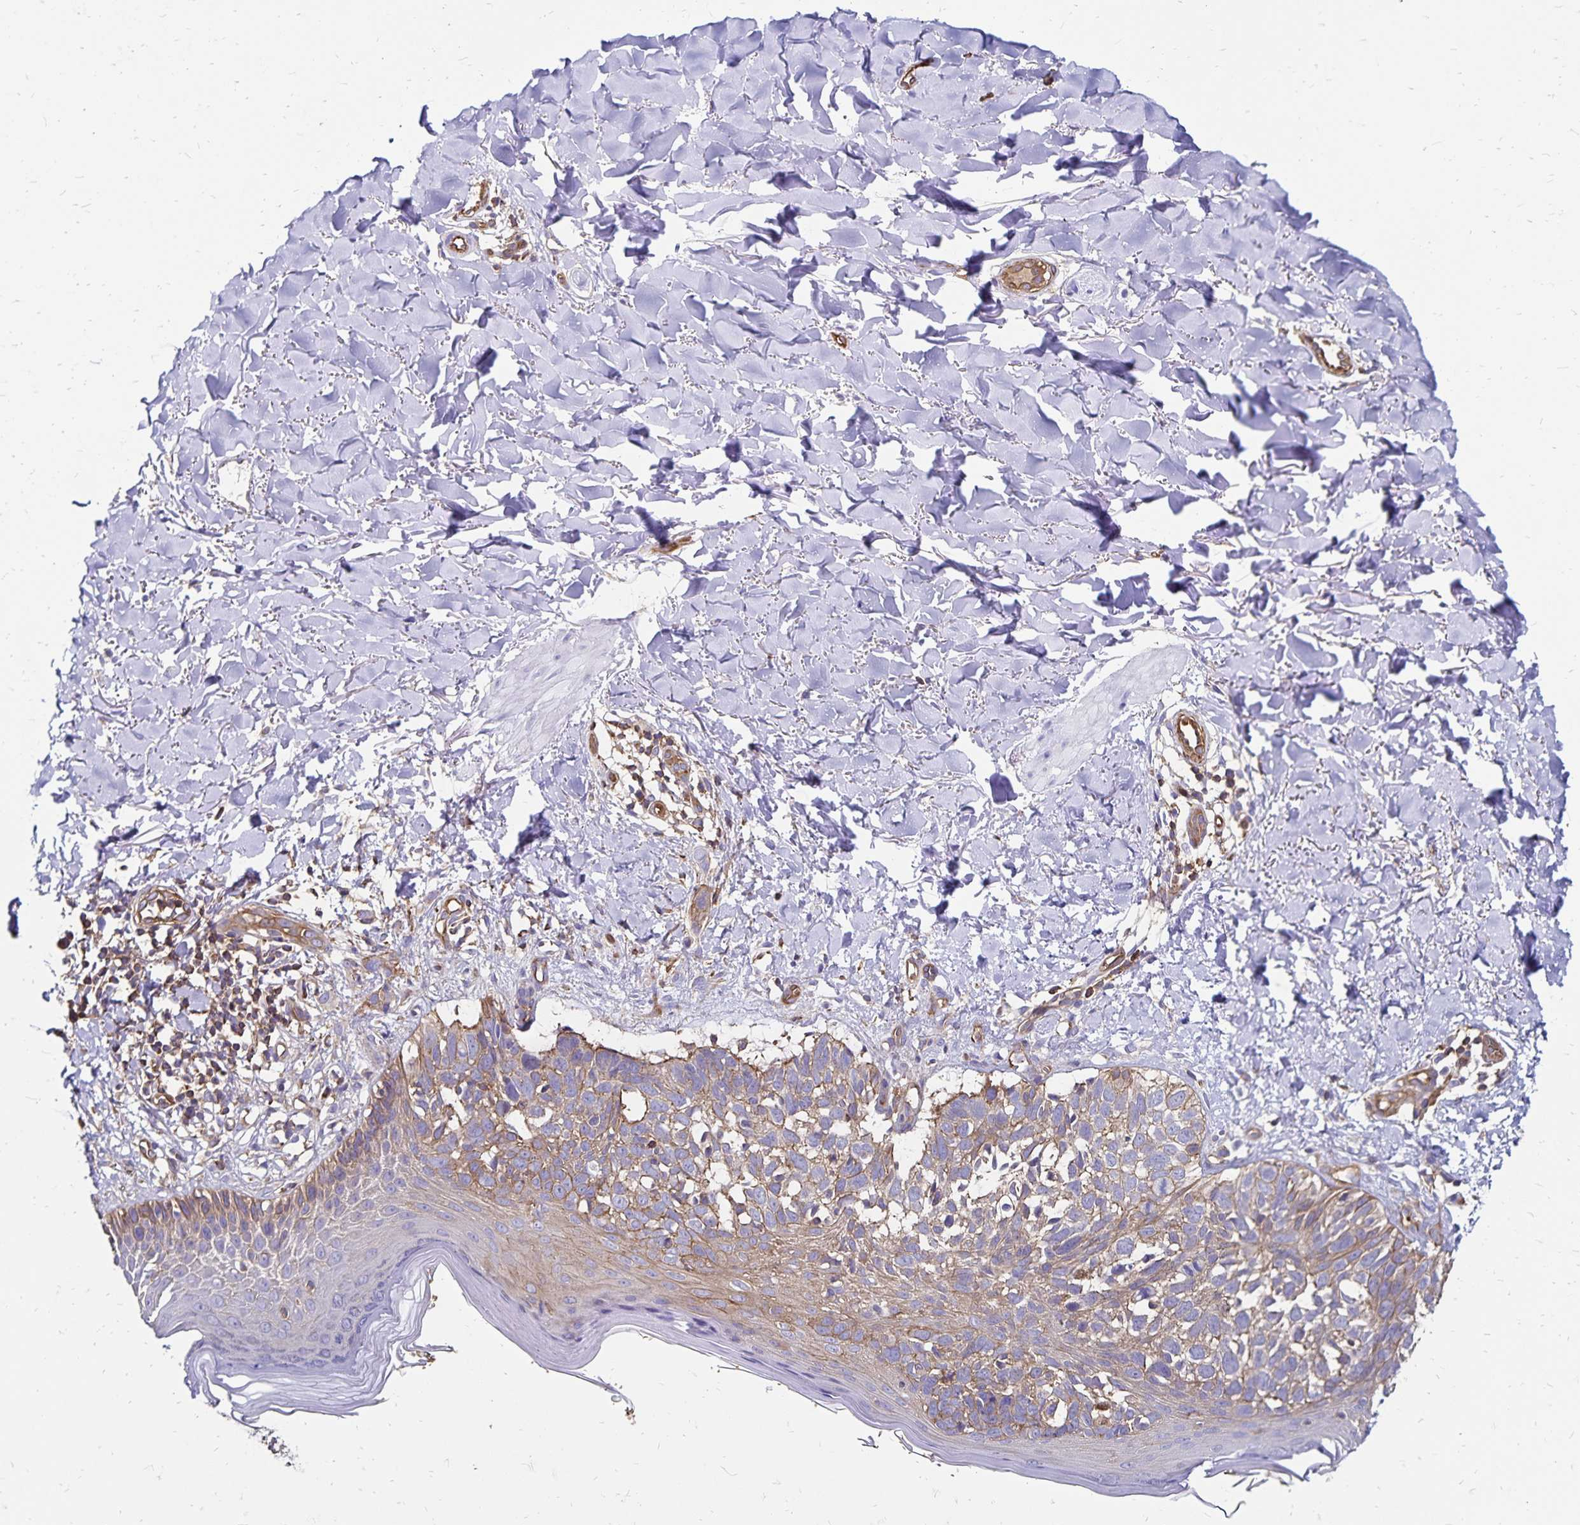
{"staining": {"intensity": "weak", "quantity": ">75%", "location": "cytoplasmic/membranous"}, "tissue": "skin cancer", "cell_type": "Tumor cells", "image_type": "cancer", "snomed": [{"axis": "morphology", "description": "Basal cell carcinoma"}, {"axis": "topography", "description": "Skin"}], "caption": "Skin cancer stained with a brown dye displays weak cytoplasmic/membranous positive expression in approximately >75% of tumor cells.", "gene": "RPRML", "patient": {"sex": "female", "age": 45}}